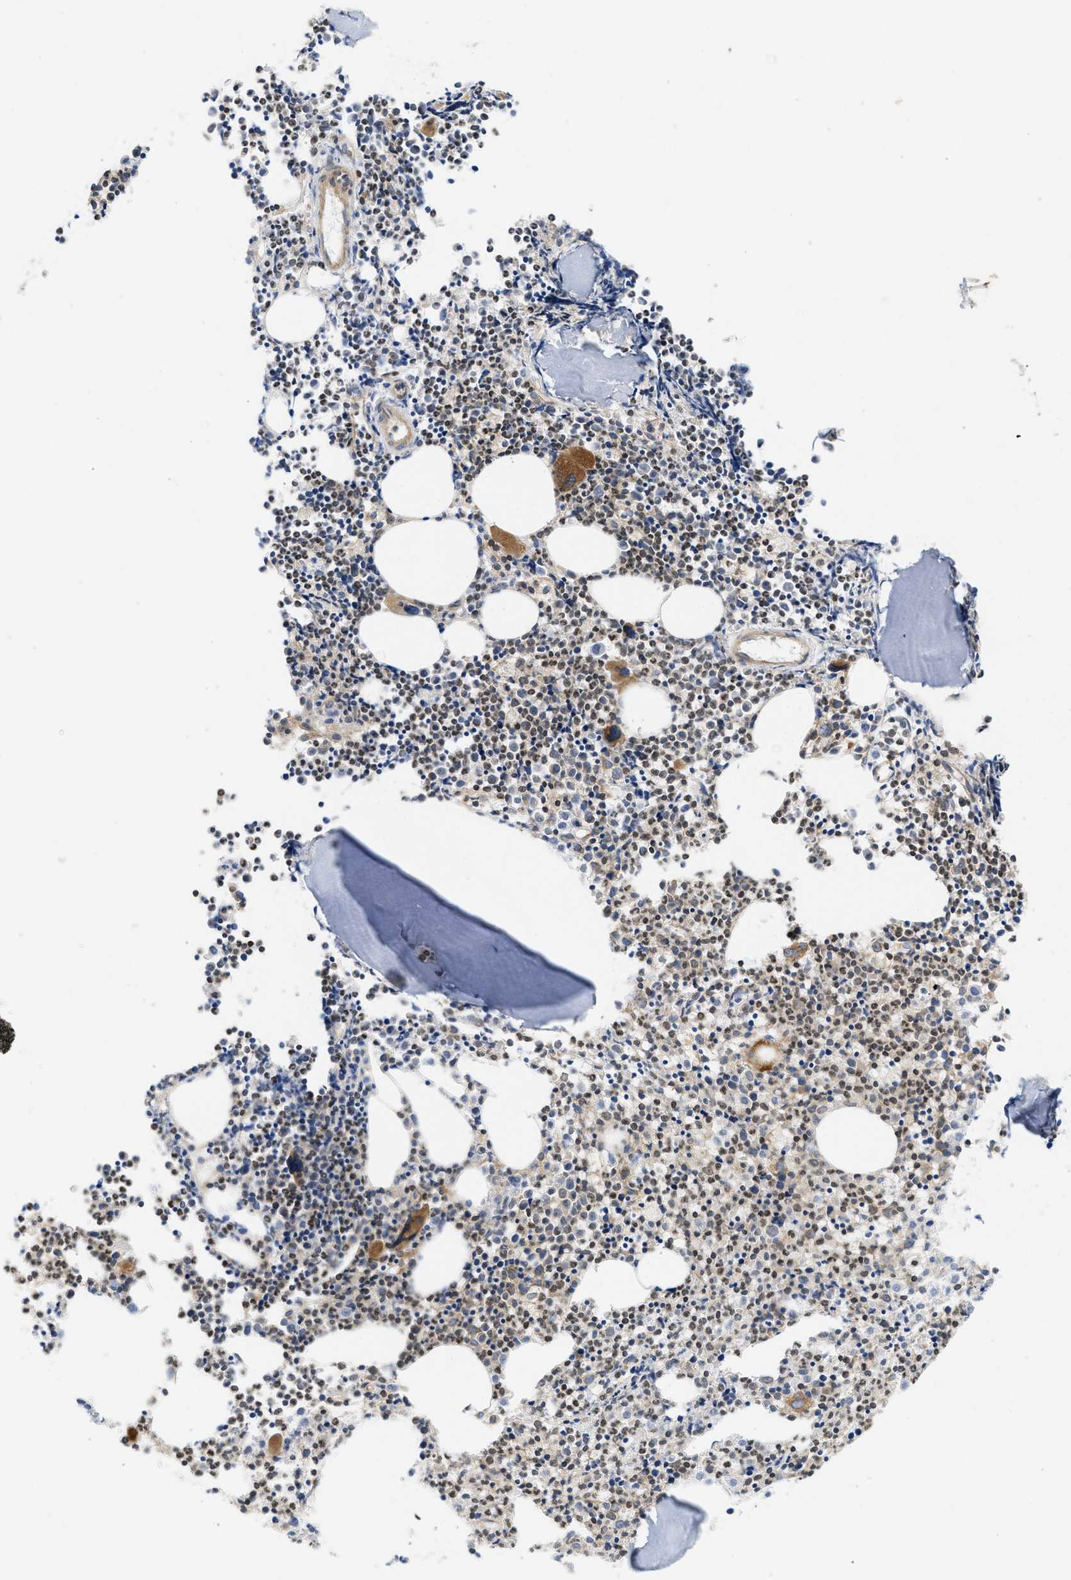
{"staining": {"intensity": "moderate", "quantity": "25%-75%", "location": "cytoplasmic/membranous"}, "tissue": "bone marrow", "cell_type": "Hematopoietic cells", "image_type": "normal", "snomed": [{"axis": "morphology", "description": "Normal tissue, NOS"}, {"axis": "morphology", "description": "Inflammation, NOS"}, {"axis": "topography", "description": "Bone marrow"}], "caption": "About 25%-75% of hematopoietic cells in benign bone marrow exhibit moderate cytoplasmic/membranous protein expression as visualized by brown immunohistochemical staining.", "gene": "STRN", "patient": {"sex": "female", "age": 53}}